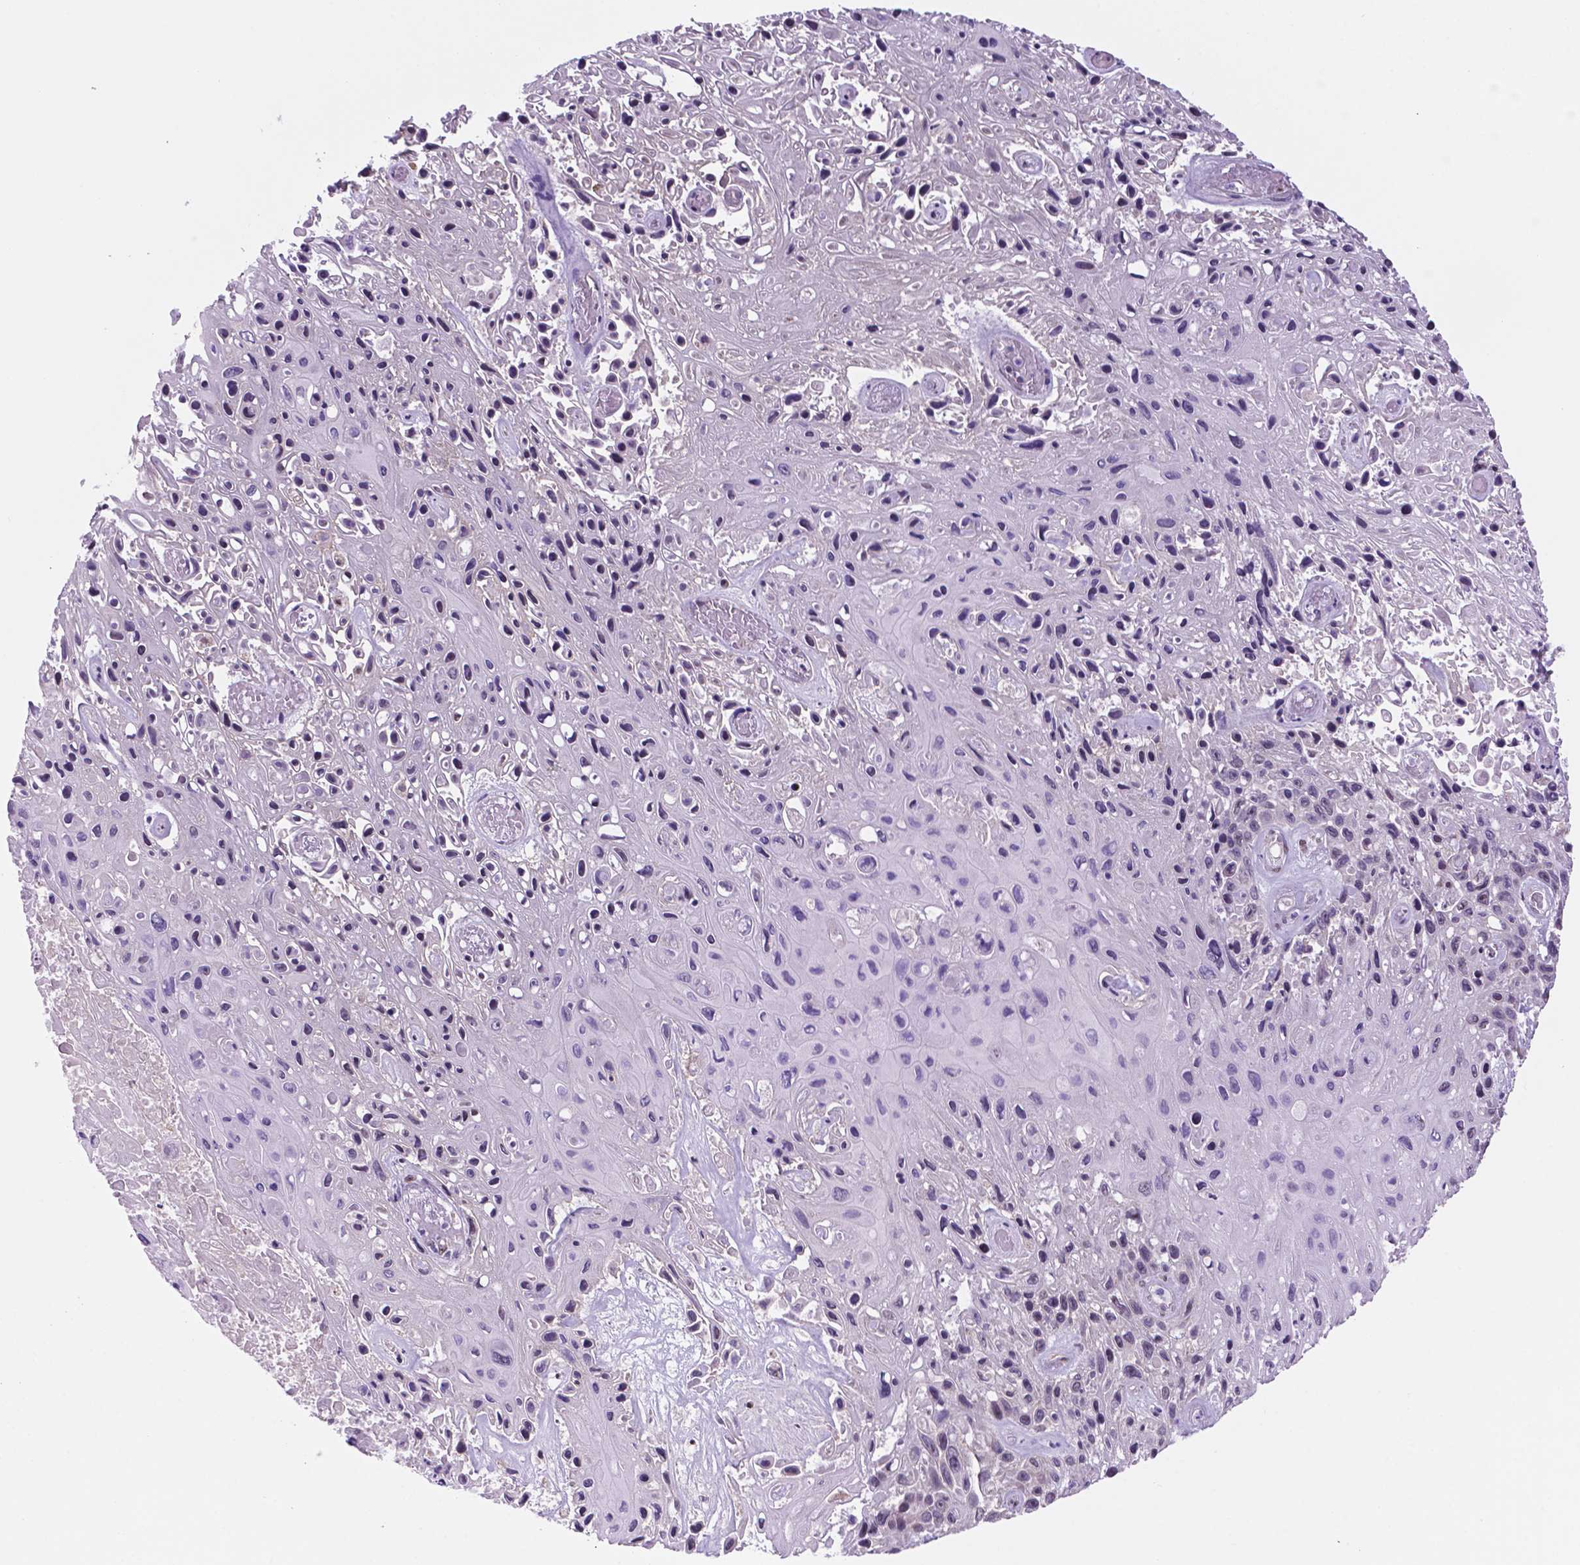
{"staining": {"intensity": "weak", "quantity": "<25%", "location": "nuclear"}, "tissue": "skin cancer", "cell_type": "Tumor cells", "image_type": "cancer", "snomed": [{"axis": "morphology", "description": "Squamous cell carcinoma, NOS"}, {"axis": "topography", "description": "Skin"}], "caption": "Protein analysis of skin cancer exhibits no significant positivity in tumor cells.", "gene": "C18orf21", "patient": {"sex": "male", "age": 82}}